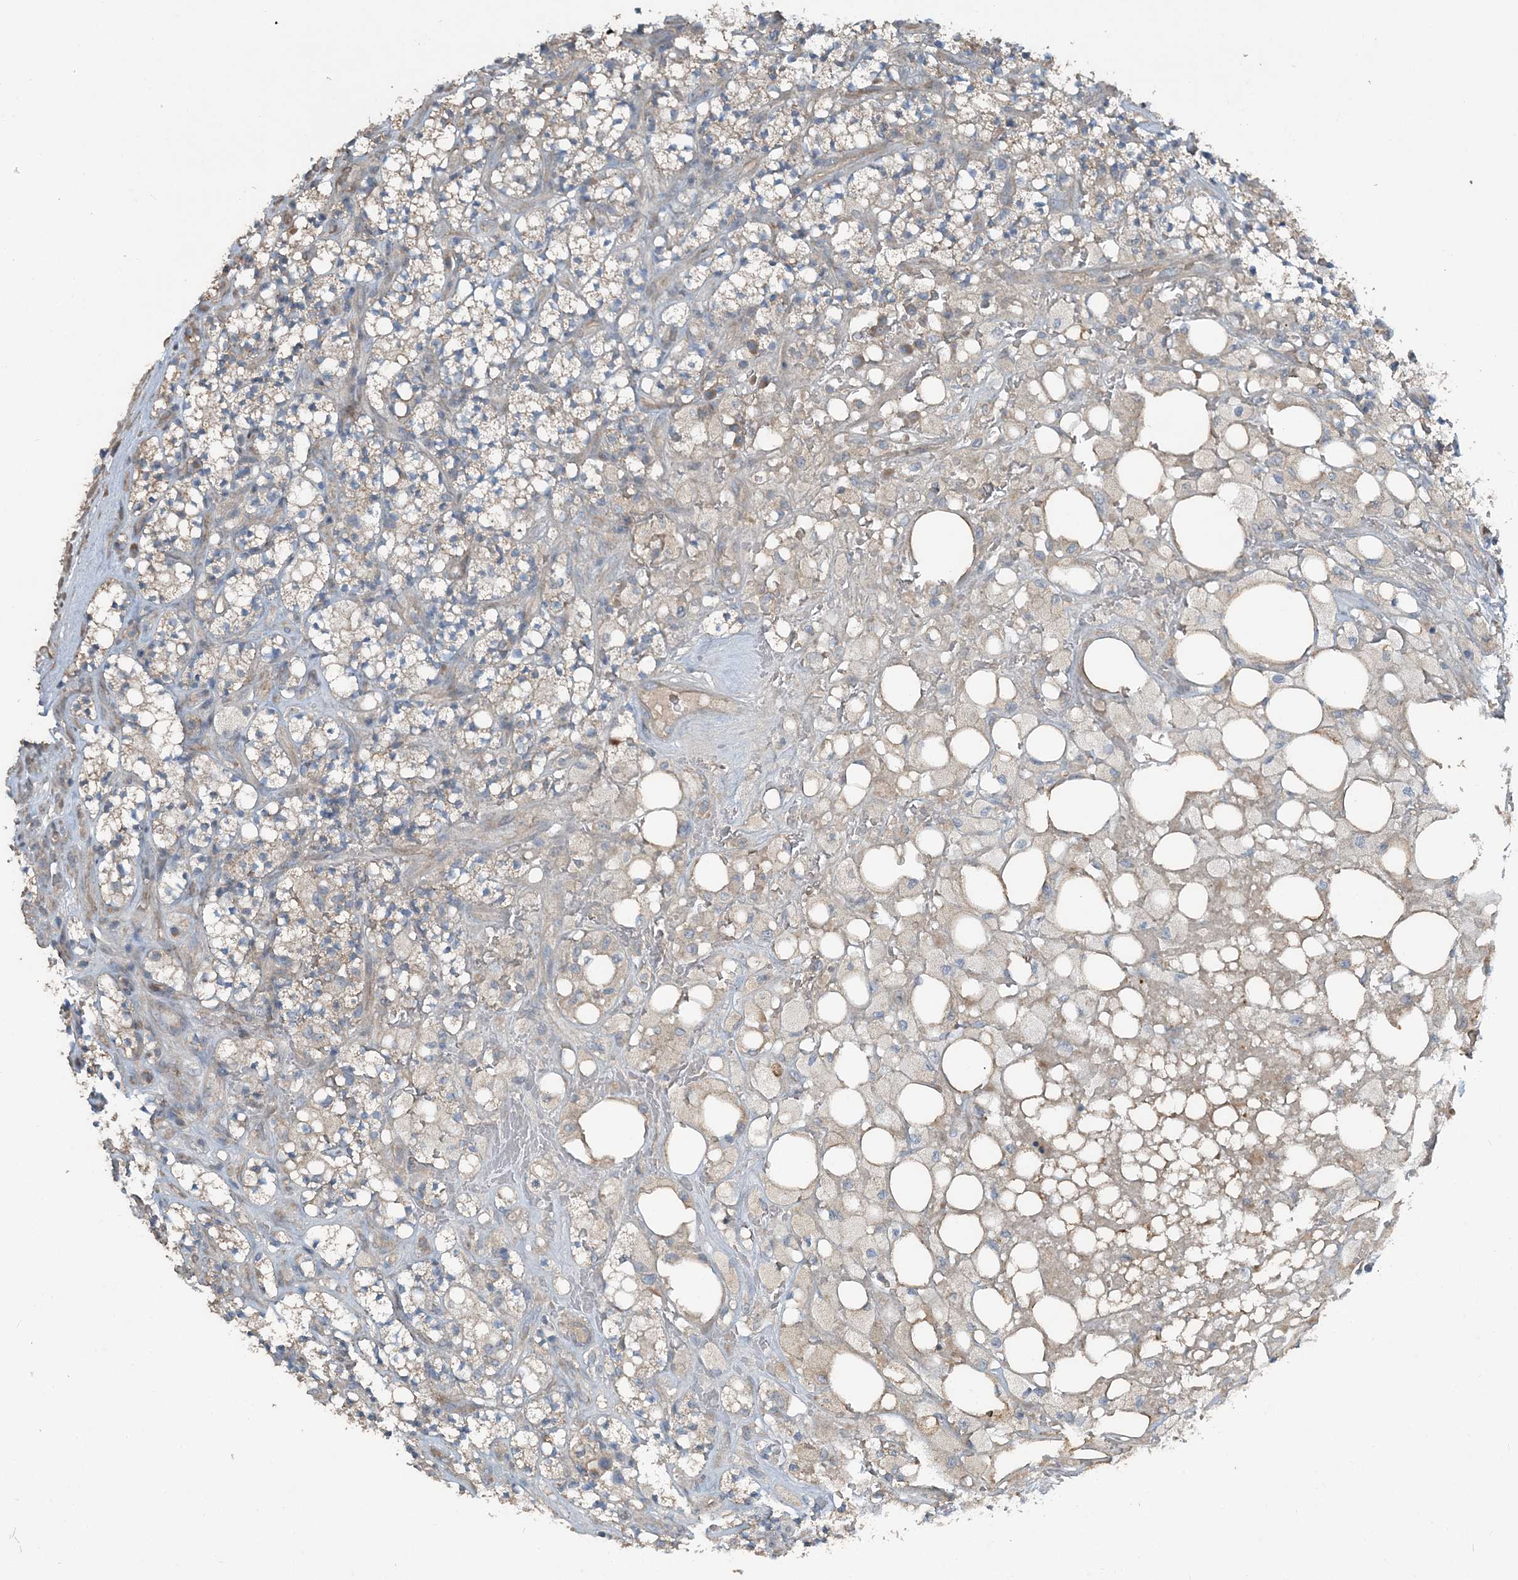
{"staining": {"intensity": "moderate", "quantity": "25%-75%", "location": "cytoplasmic/membranous"}, "tissue": "renal cancer", "cell_type": "Tumor cells", "image_type": "cancer", "snomed": [{"axis": "morphology", "description": "Adenocarcinoma, NOS"}, {"axis": "topography", "description": "Kidney"}], "caption": "Immunohistochemical staining of renal cancer (adenocarcinoma) reveals moderate cytoplasmic/membranous protein staining in about 25%-75% of tumor cells.", "gene": "SLC4A10", "patient": {"sex": "male", "age": 77}}